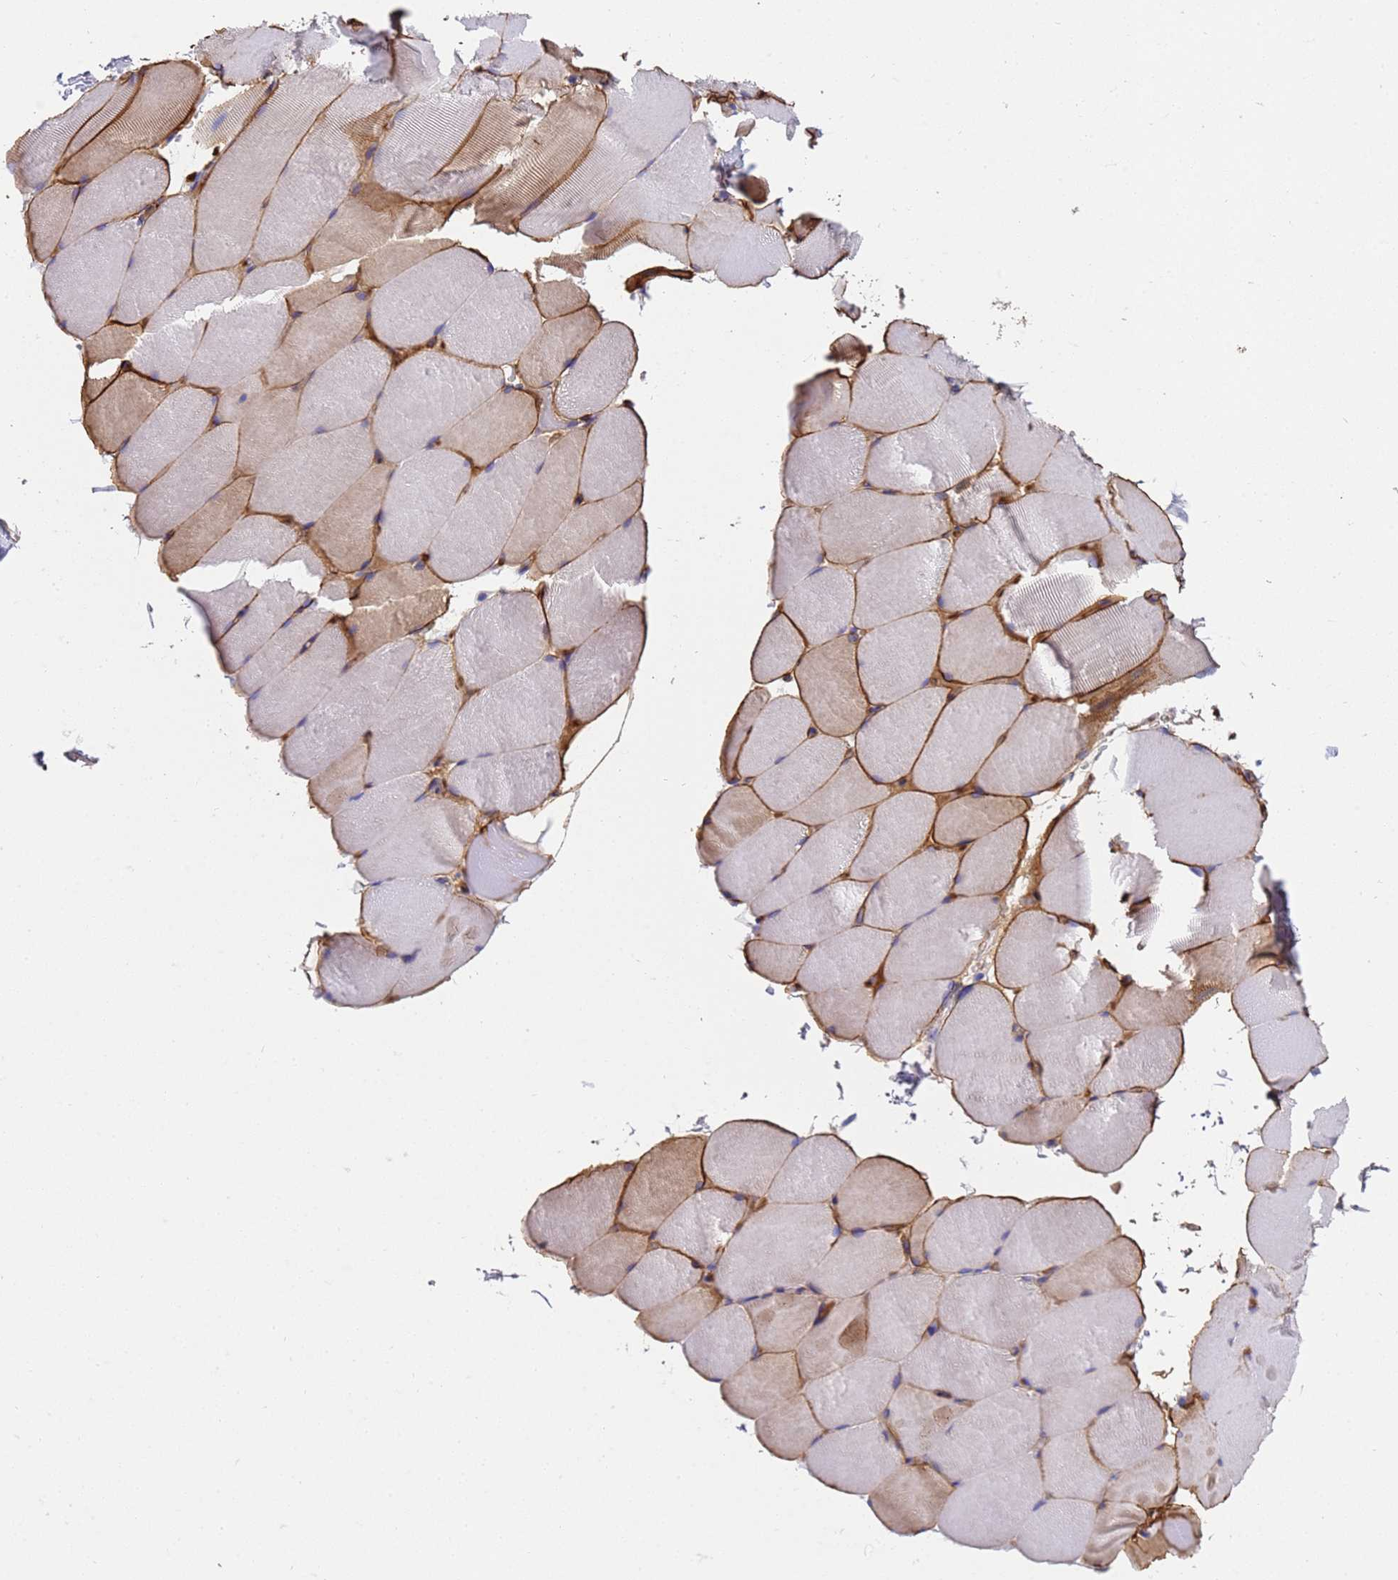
{"staining": {"intensity": "moderate", "quantity": "25%-75%", "location": "cytoplasmic/membranous"}, "tissue": "skeletal muscle", "cell_type": "Myocytes", "image_type": "normal", "snomed": [{"axis": "morphology", "description": "Normal tissue, NOS"}, {"axis": "topography", "description": "Skeletal muscle"}, {"axis": "topography", "description": "Parathyroid gland"}], "caption": "Approximately 25%-75% of myocytes in normal human skeletal muscle exhibit moderate cytoplasmic/membranous protein staining as visualized by brown immunohistochemical staining.", "gene": "ADIPOQ", "patient": {"sex": "female", "age": 37}}